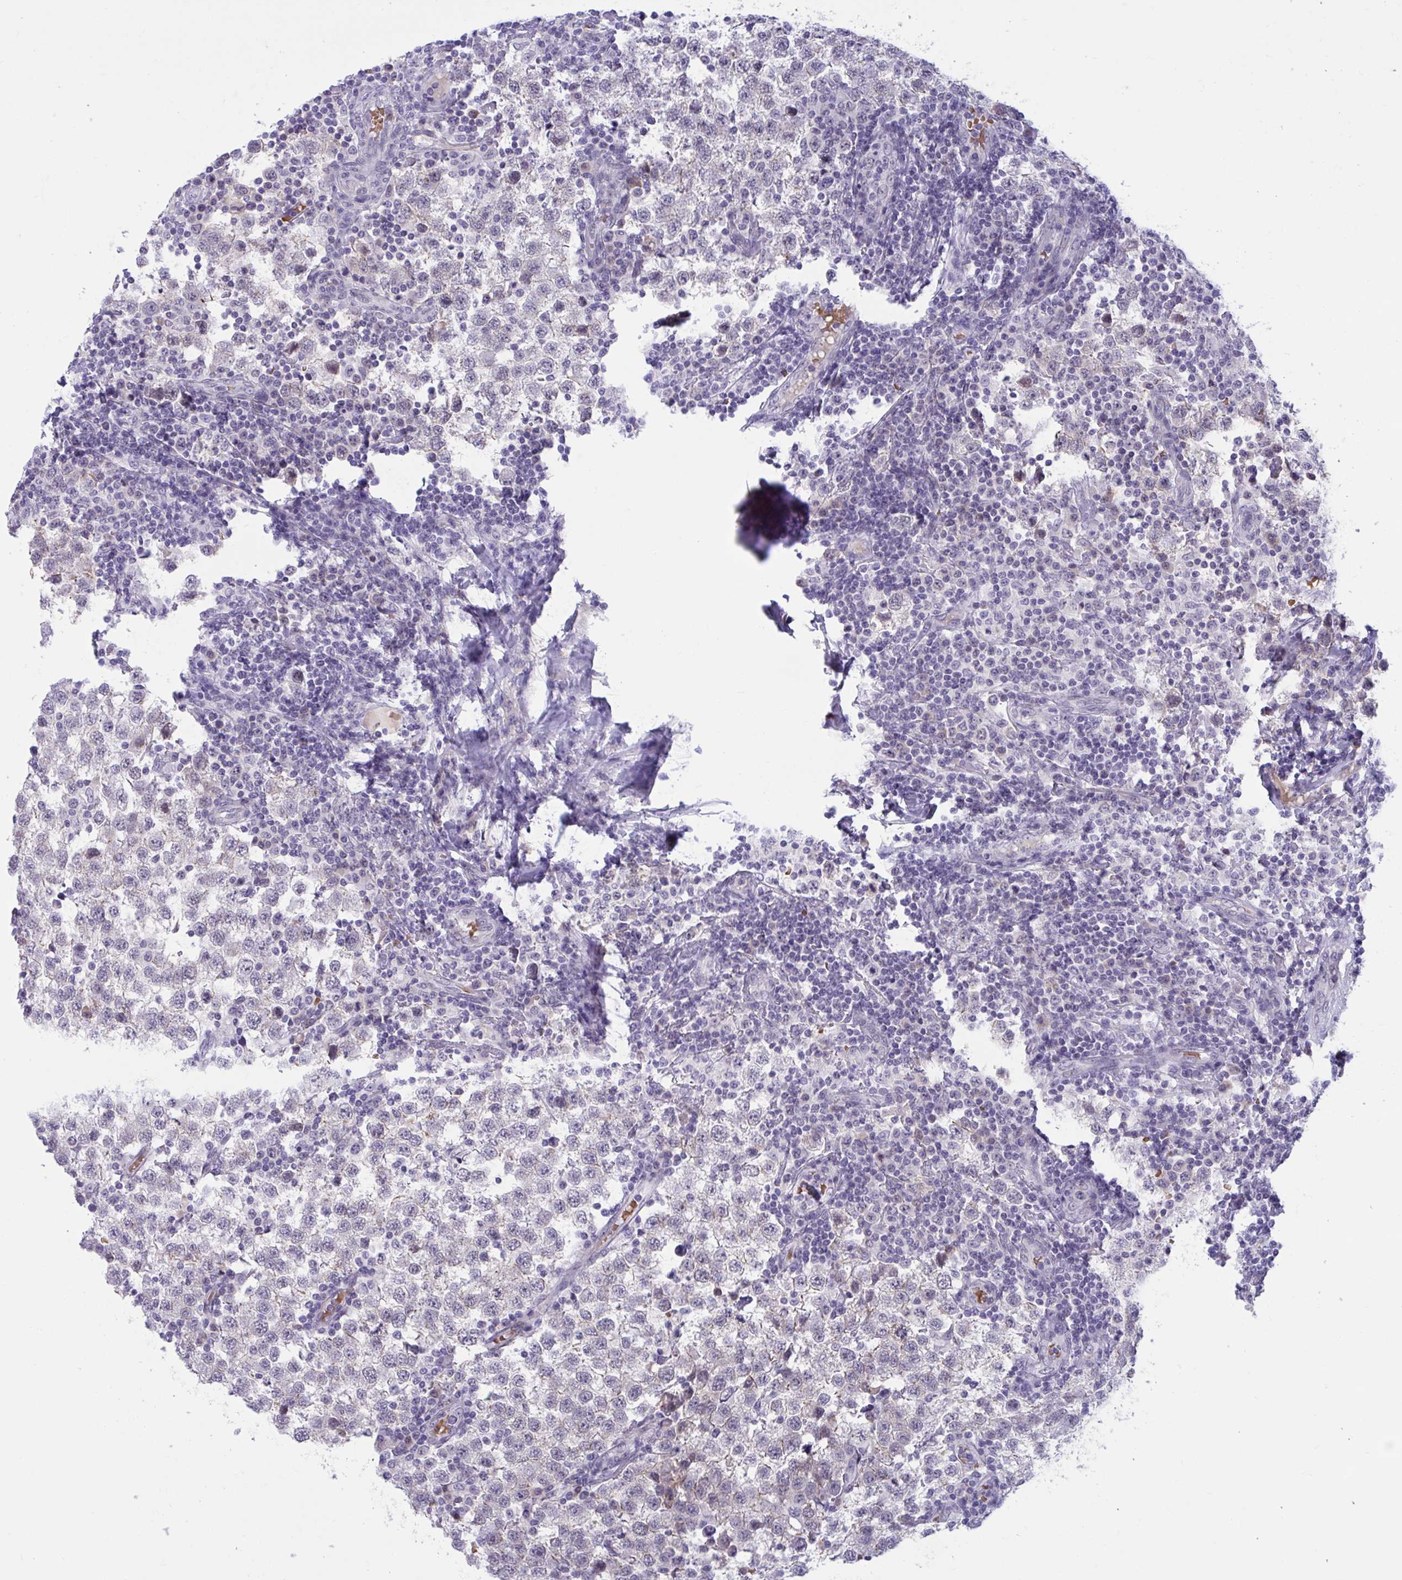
{"staining": {"intensity": "negative", "quantity": "none", "location": "none"}, "tissue": "testis cancer", "cell_type": "Tumor cells", "image_type": "cancer", "snomed": [{"axis": "morphology", "description": "Seminoma, NOS"}, {"axis": "topography", "description": "Testis"}], "caption": "Tumor cells are negative for protein expression in human testis seminoma.", "gene": "CNGB3", "patient": {"sex": "male", "age": 34}}